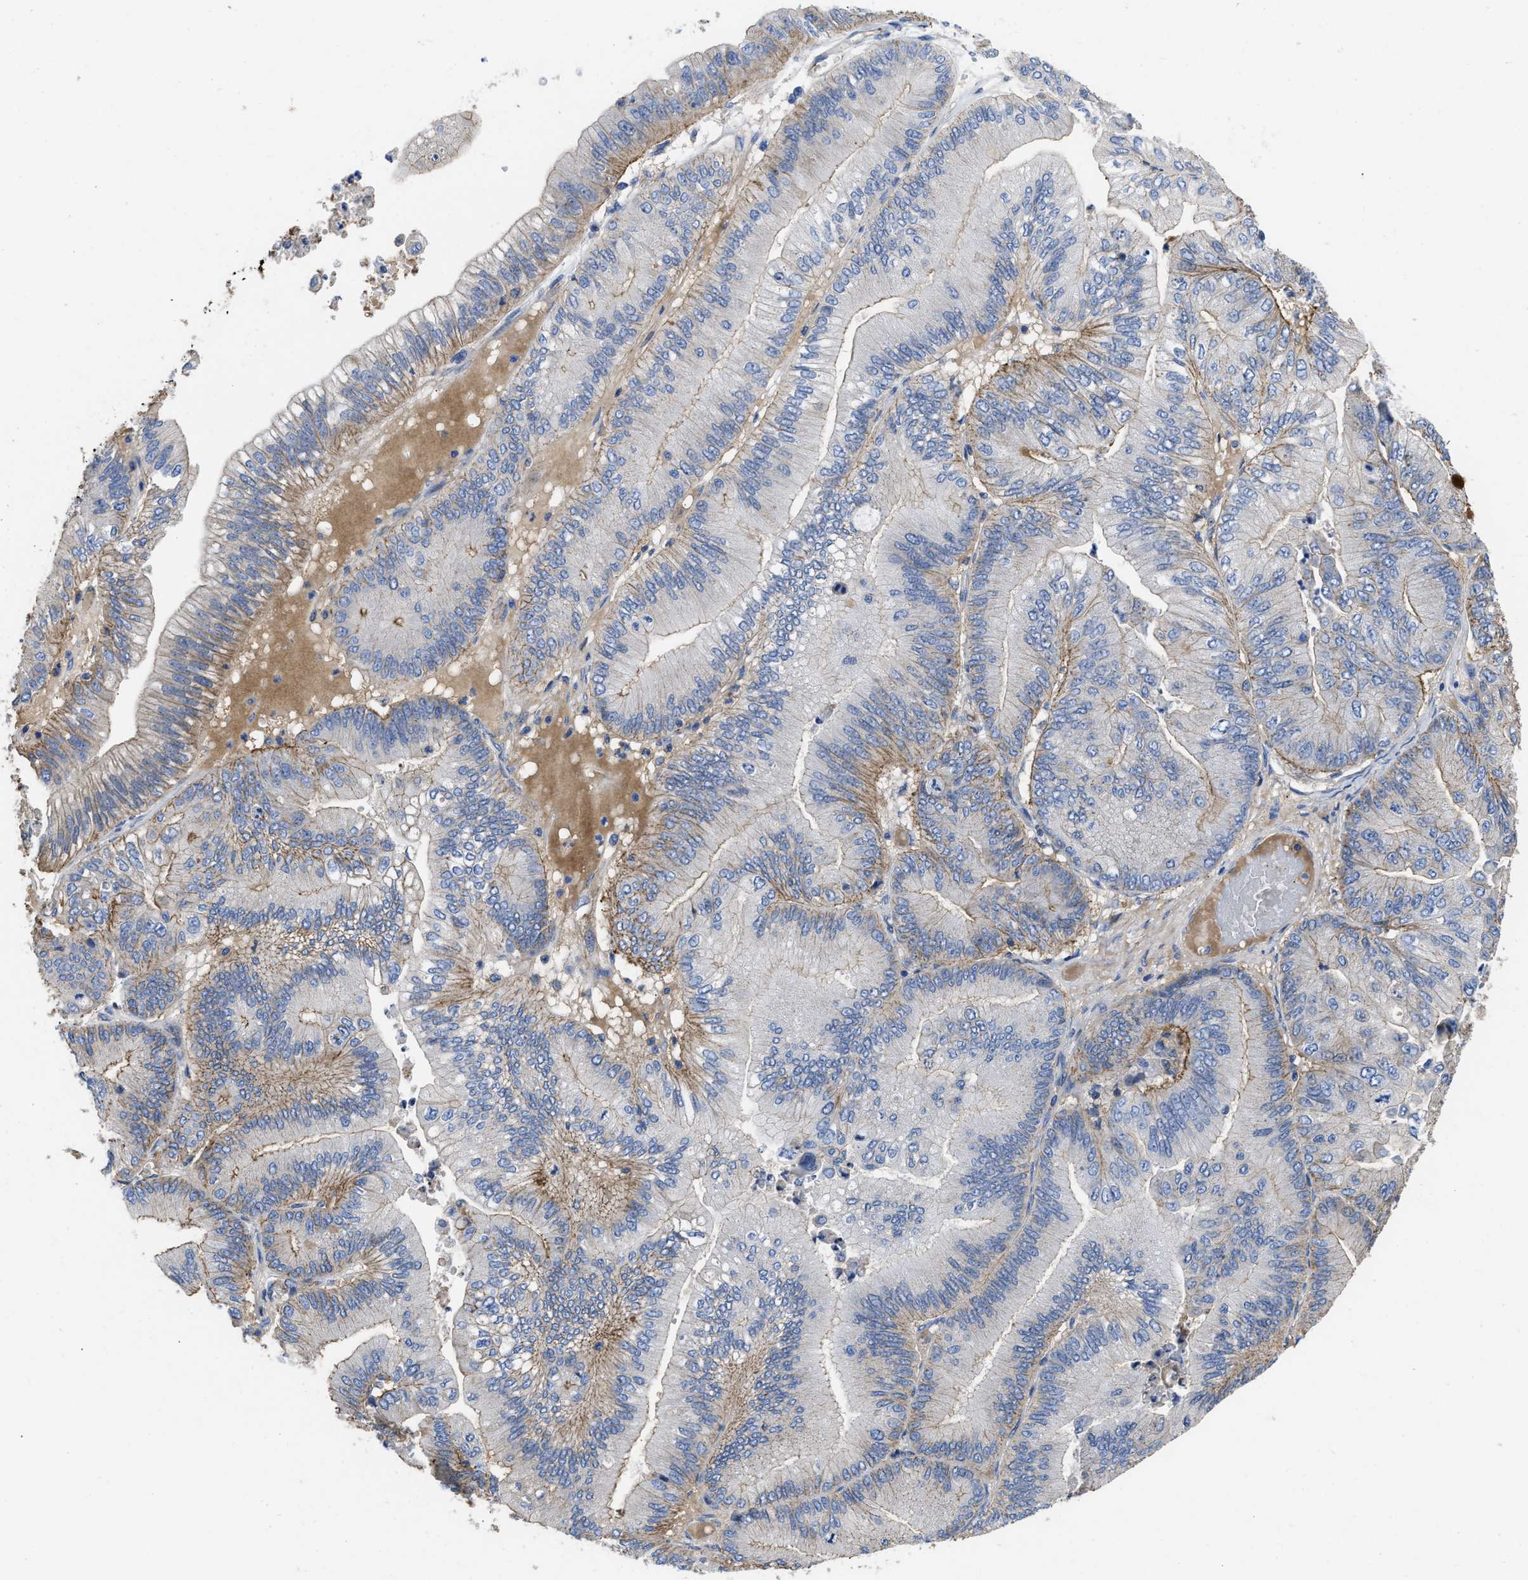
{"staining": {"intensity": "weak", "quantity": "<25%", "location": "cytoplasmic/membranous"}, "tissue": "ovarian cancer", "cell_type": "Tumor cells", "image_type": "cancer", "snomed": [{"axis": "morphology", "description": "Cystadenocarcinoma, mucinous, NOS"}, {"axis": "topography", "description": "Ovary"}], "caption": "Immunohistochemistry of human ovarian cancer reveals no staining in tumor cells. (DAB (3,3'-diaminobenzidine) immunohistochemistry (IHC) with hematoxylin counter stain).", "gene": "USP4", "patient": {"sex": "female", "age": 61}}